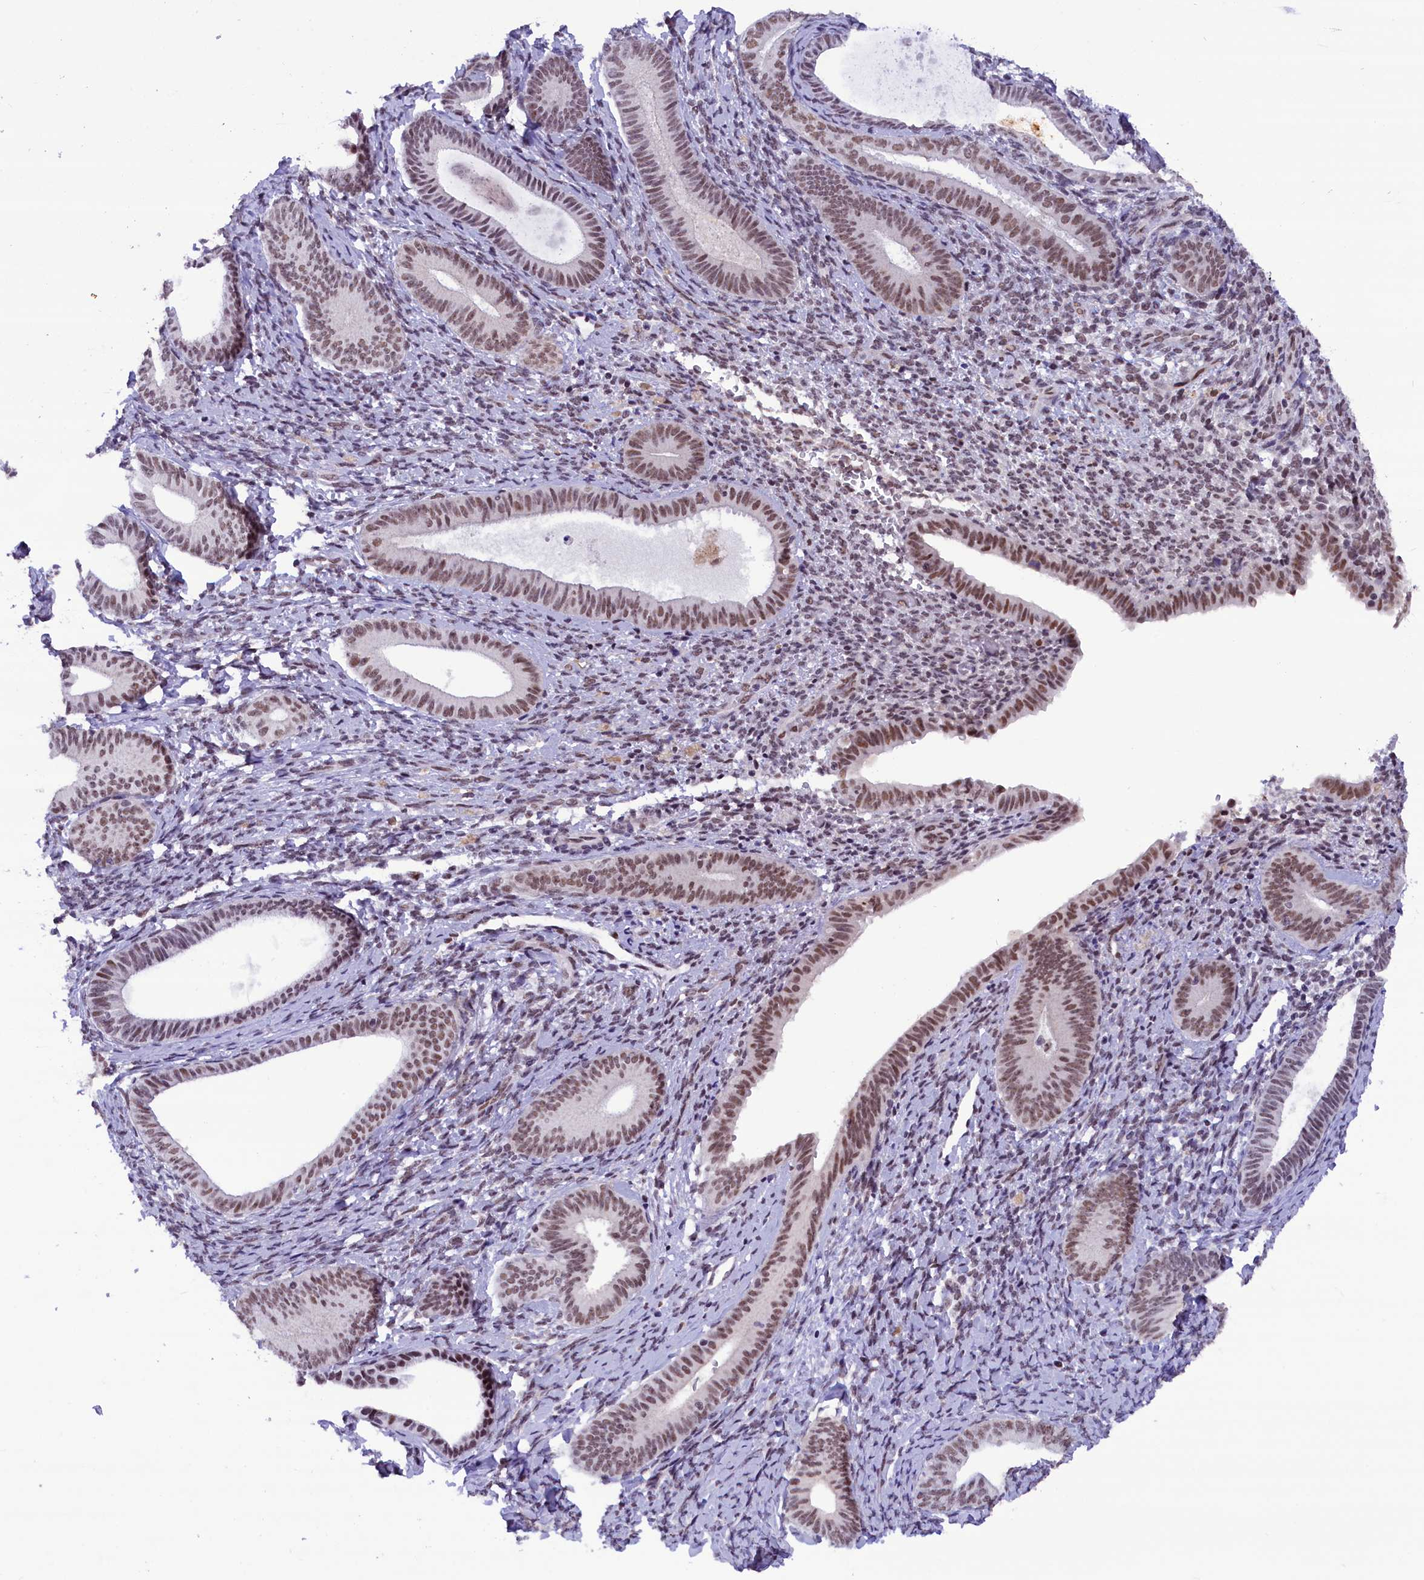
{"staining": {"intensity": "moderate", "quantity": "25%-75%", "location": "nuclear"}, "tissue": "endometrium", "cell_type": "Cells in endometrial stroma", "image_type": "normal", "snomed": [{"axis": "morphology", "description": "Normal tissue, NOS"}, {"axis": "topography", "description": "Endometrium"}], "caption": "Moderate nuclear positivity is present in about 25%-75% of cells in endometrial stroma in normal endometrium. Immunohistochemistry (ihc) stains the protein of interest in brown and the nuclei are stained blue.", "gene": "CDYL2", "patient": {"sex": "female", "age": 65}}